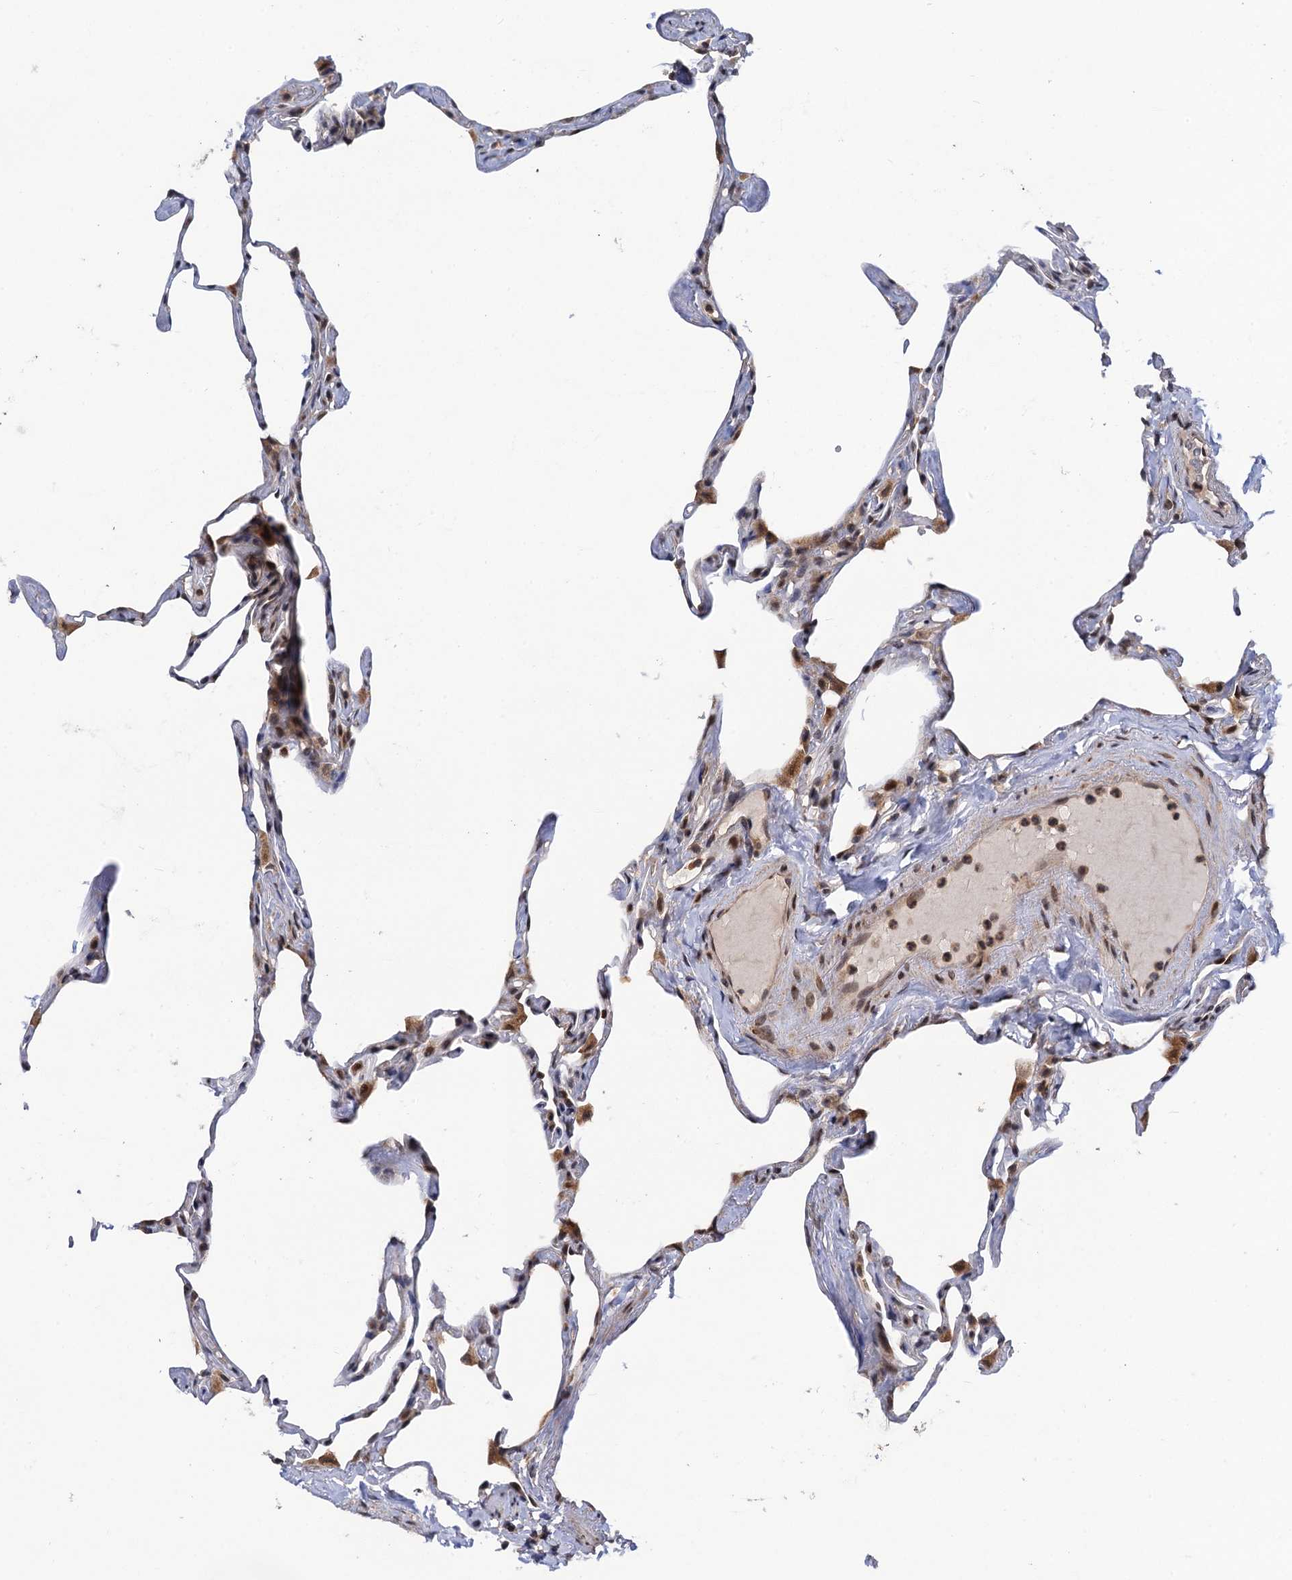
{"staining": {"intensity": "moderate", "quantity": "<25%", "location": "nuclear"}, "tissue": "lung", "cell_type": "Alveolar cells", "image_type": "normal", "snomed": [{"axis": "morphology", "description": "Normal tissue, NOS"}, {"axis": "topography", "description": "Lung"}], "caption": "Immunohistochemical staining of normal human lung shows <25% levels of moderate nuclear protein positivity in about <25% of alveolar cells. (IHC, brightfield microscopy, high magnification).", "gene": "ZAR1L", "patient": {"sex": "male", "age": 65}}